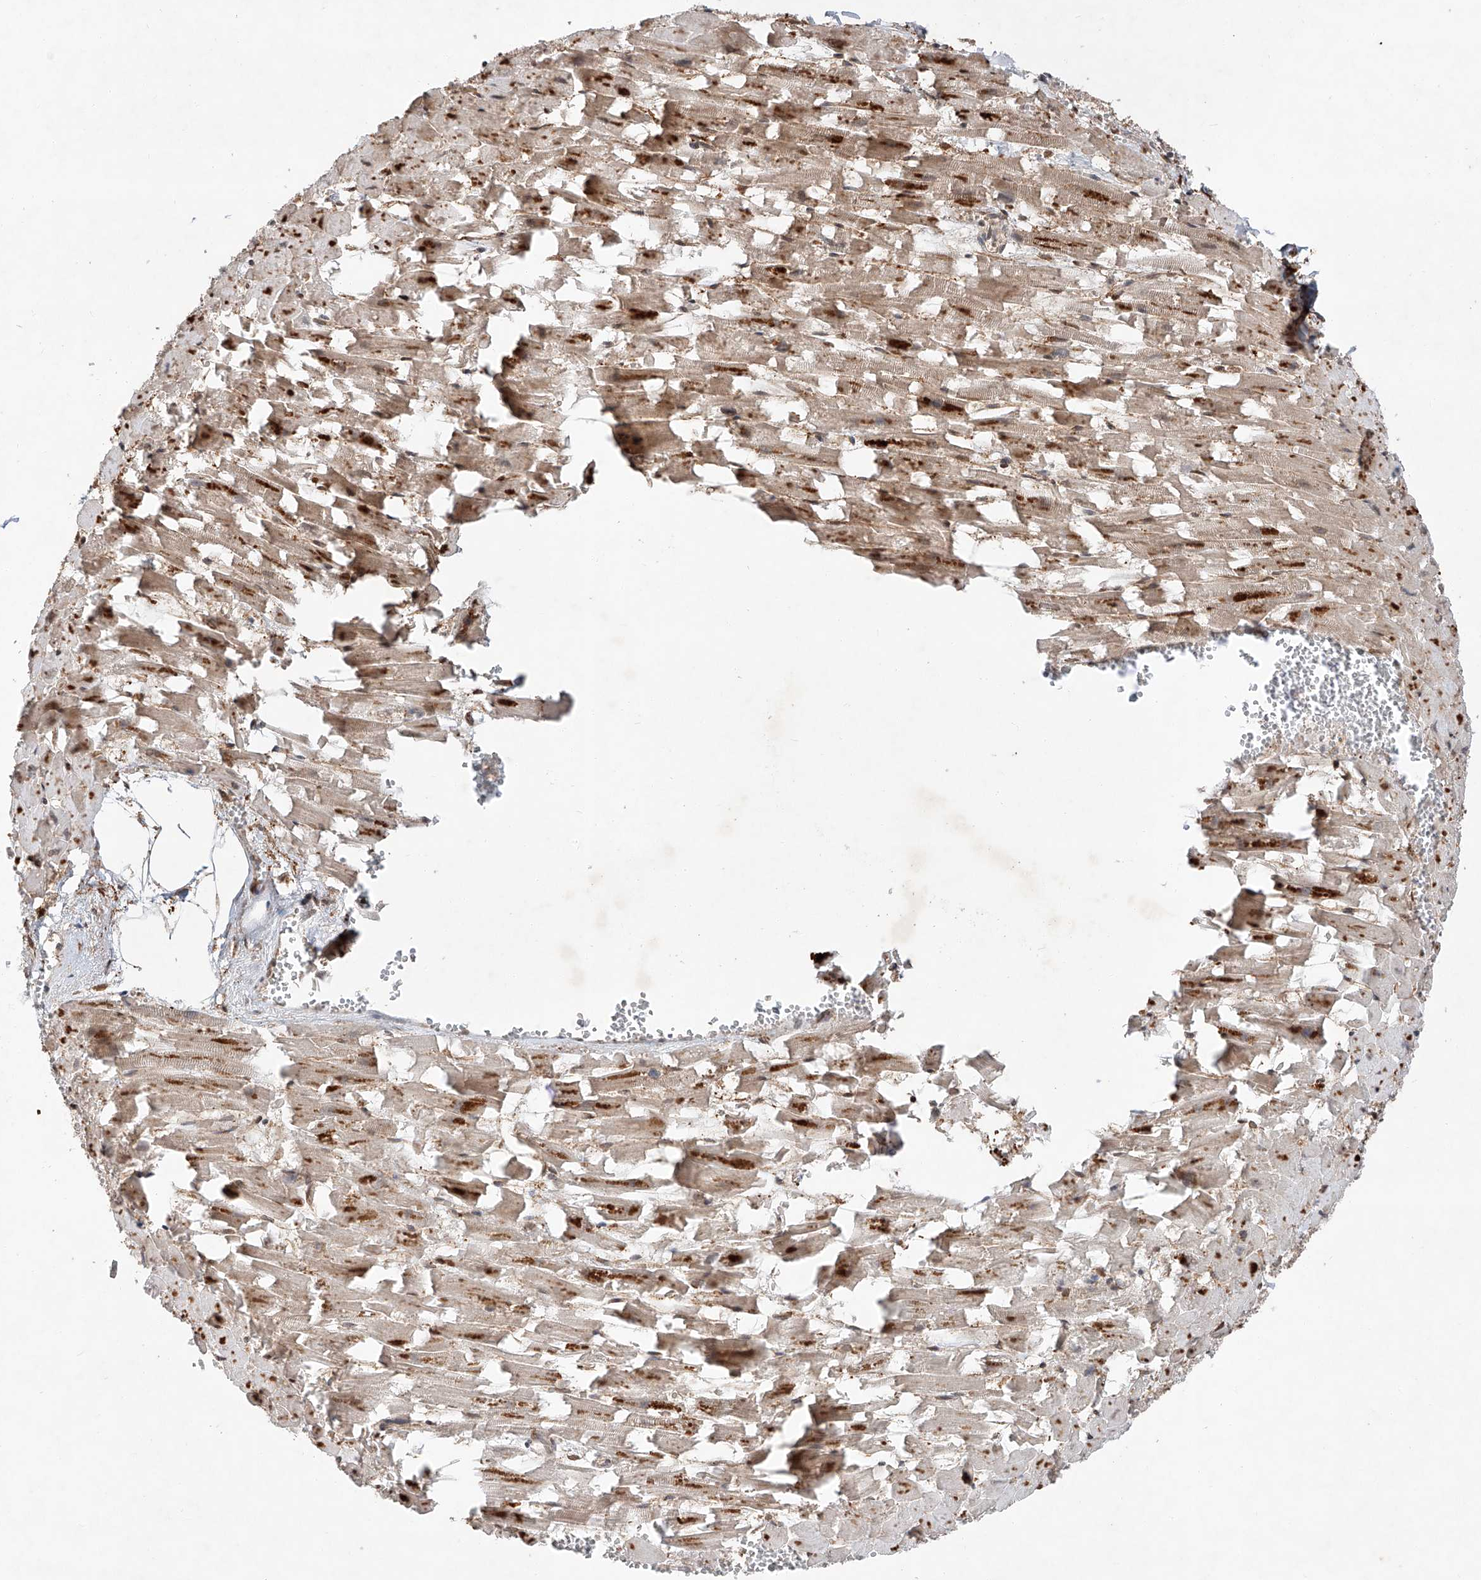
{"staining": {"intensity": "moderate", "quantity": "25%-75%", "location": "cytoplasmic/membranous"}, "tissue": "heart muscle", "cell_type": "Cardiomyocytes", "image_type": "normal", "snomed": [{"axis": "morphology", "description": "Normal tissue, NOS"}, {"axis": "topography", "description": "Heart"}], "caption": "Protein analysis of unremarkable heart muscle reveals moderate cytoplasmic/membranous positivity in about 25%-75% of cardiomyocytes.", "gene": "ZFP28", "patient": {"sex": "female", "age": 64}}